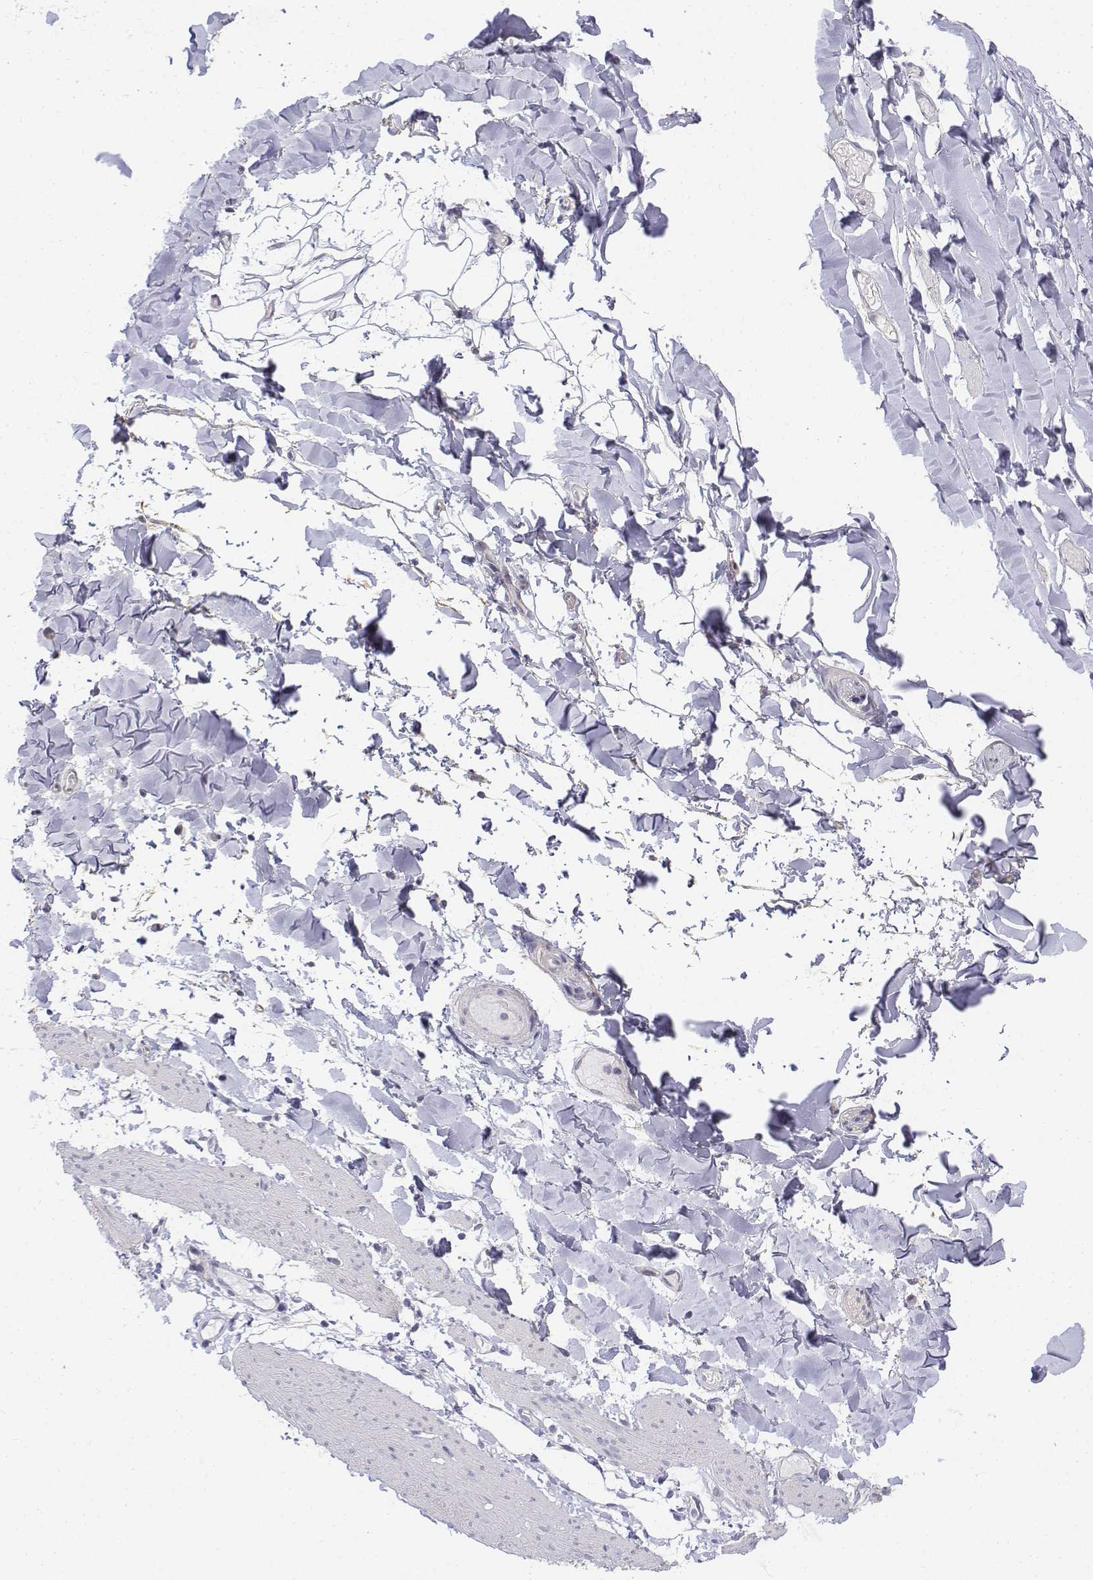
{"staining": {"intensity": "negative", "quantity": "none", "location": "none"}, "tissue": "adipose tissue", "cell_type": "Adipocytes", "image_type": "normal", "snomed": [{"axis": "morphology", "description": "Normal tissue, NOS"}, {"axis": "topography", "description": "Gallbladder"}, {"axis": "topography", "description": "Peripheral nerve tissue"}], "caption": "Photomicrograph shows no protein expression in adipocytes of benign adipose tissue.", "gene": "LGSN", "patient": {"sex": "female", "age": 45}}